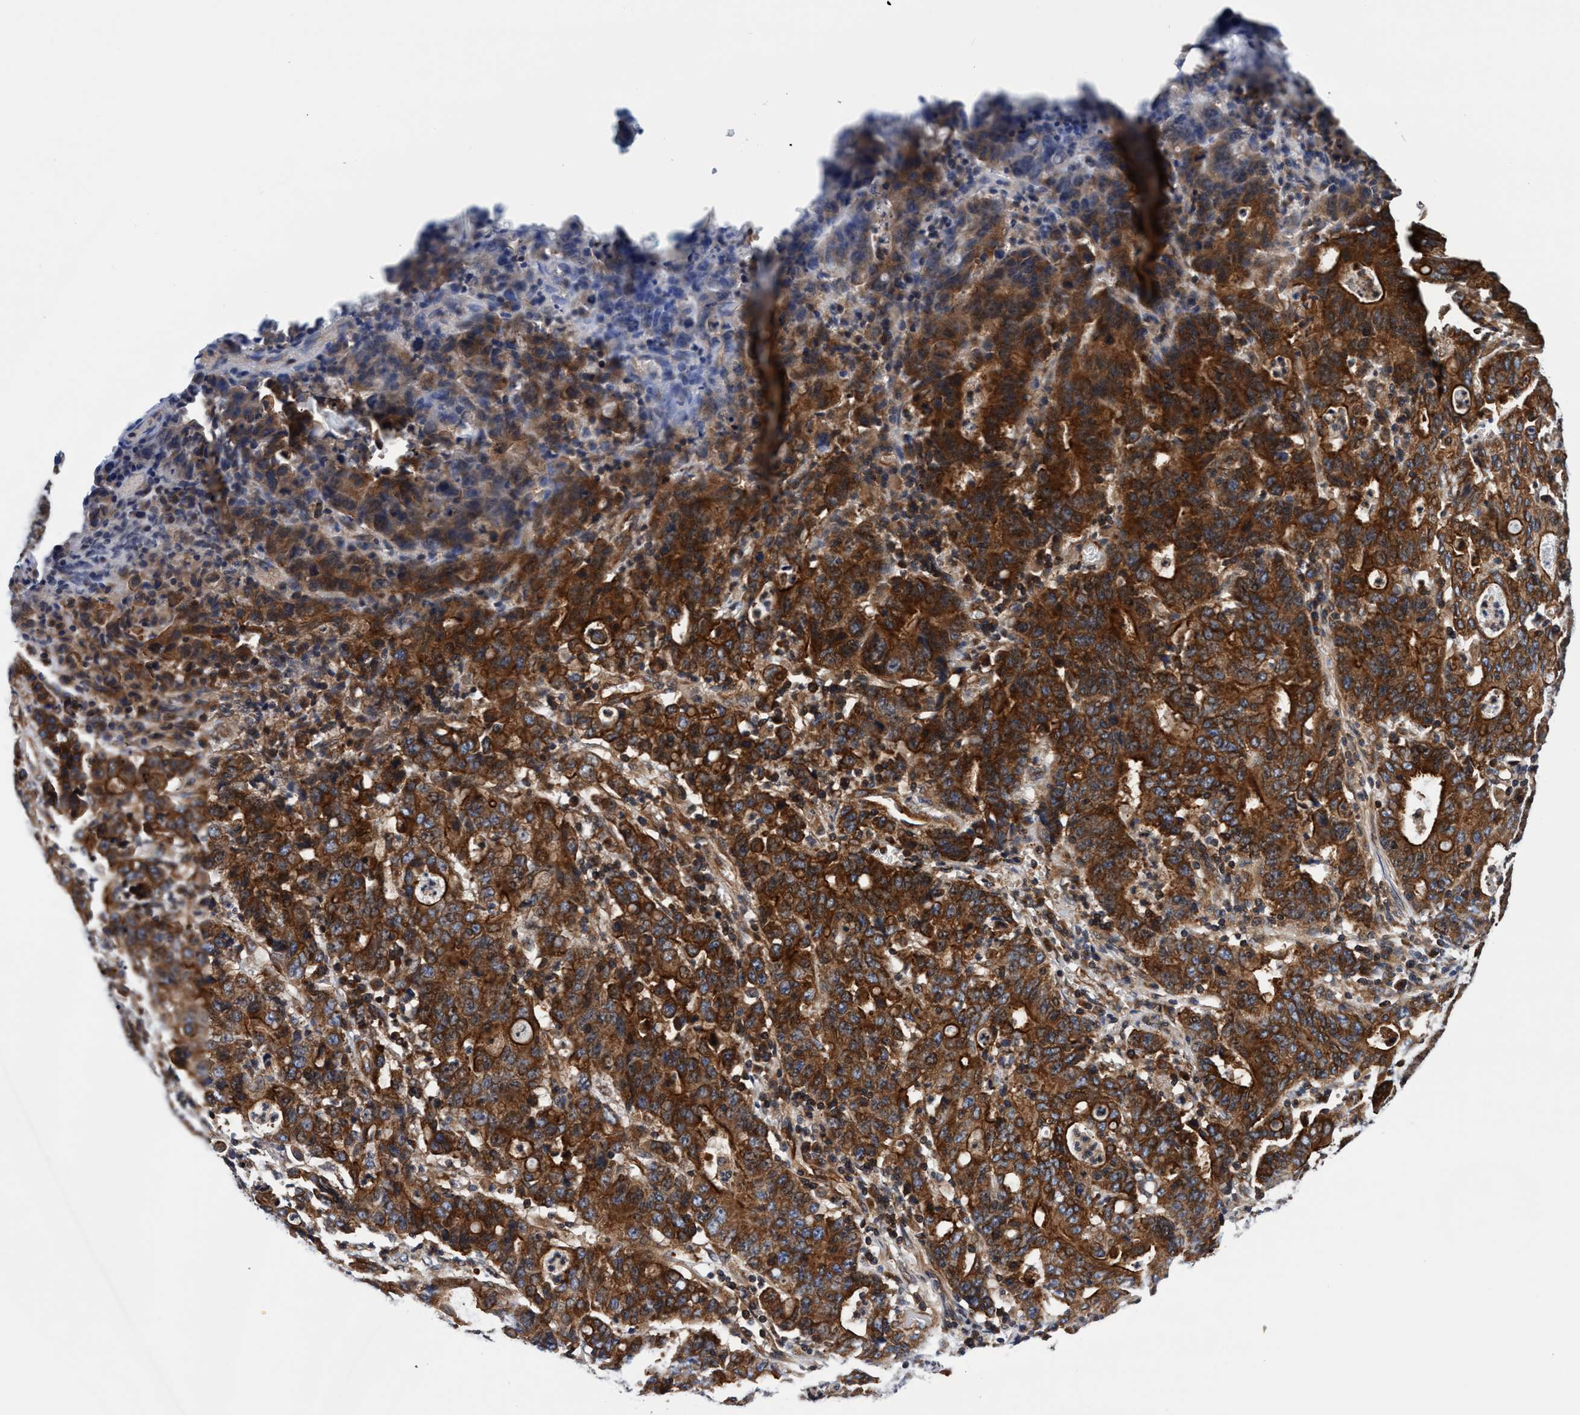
{"staining": {"intensity": "strong", "quantity": ">75%", "location": "cytoplasmic/membranous"}, "tissue": "stomach cancer", "cell_type": "Tumor cells", "image_type": "cancer", "snomed": [{"axis": "morphology", "description": "Adenocarcinoma, NOS"}, {"axis": "topography", "description": "Stomach, upper"}], "caption": "Protein expression analysis of human stomach cancer (adenocarcinoma) reveals strong cytoplasmic/membranous expression in about >75% of tumor cells.", "gene": "MCM3AP", "patient": {"sex": "male", "age": 69}}